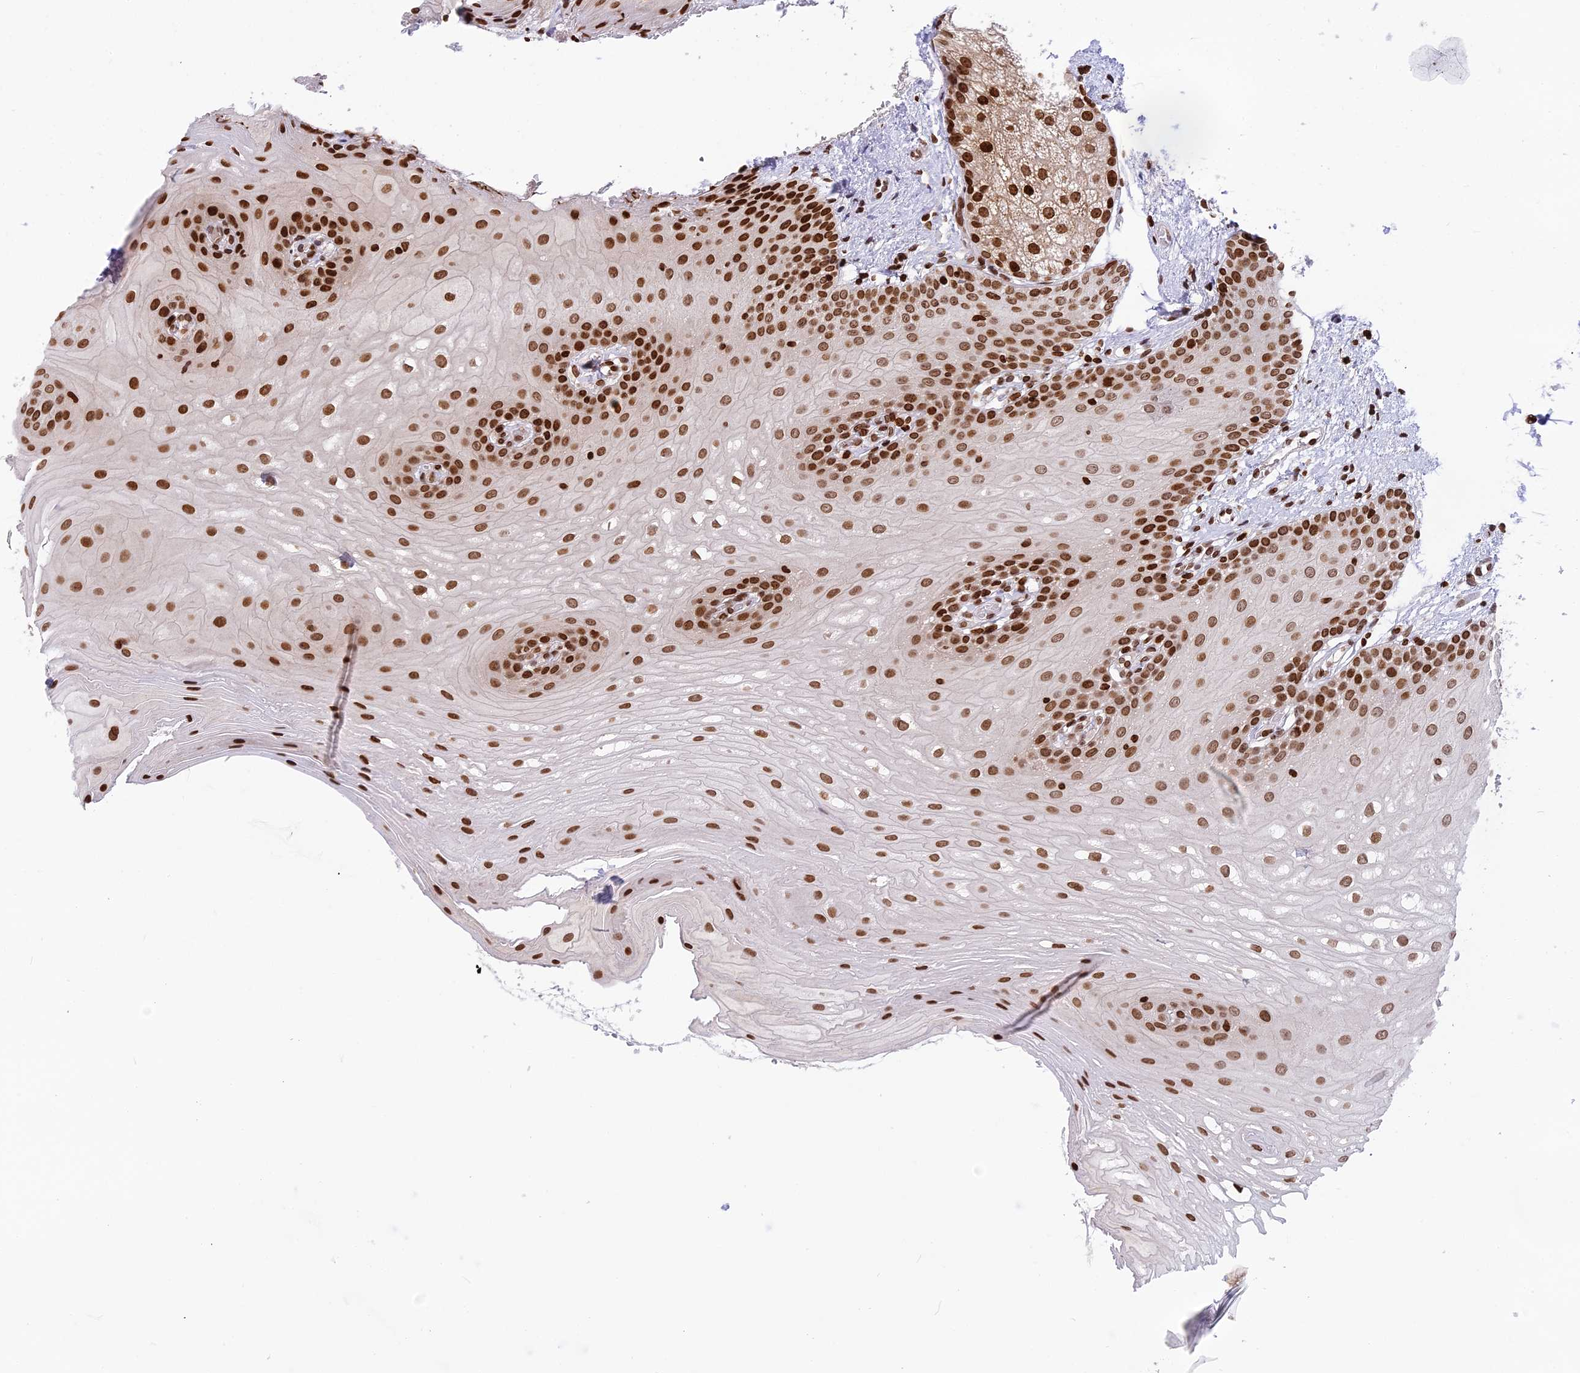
{"staining": {"intensity": "strong", "quantity": ">75%", "location": "nuclear"}, "tissue": "oral mucosa", "cell_type": "Squamous epithelial cells", "image_type": "normal", "snomed": [{"axis": "morphology", "description": "Normal tissue, NOS"}, {"axis": "topography", "description": "Oral tissue"}], "caption": "An immunohistochemistry image of normal tissue is shown. Protein staining in brown shows strong nuclear positivity in oral mucosa within squamous epithelial cells. (Brightfield microscopy of DAB IHC at high magnification).", "gene": "TET2", "patient": {"sex": "female", "age": 54}}